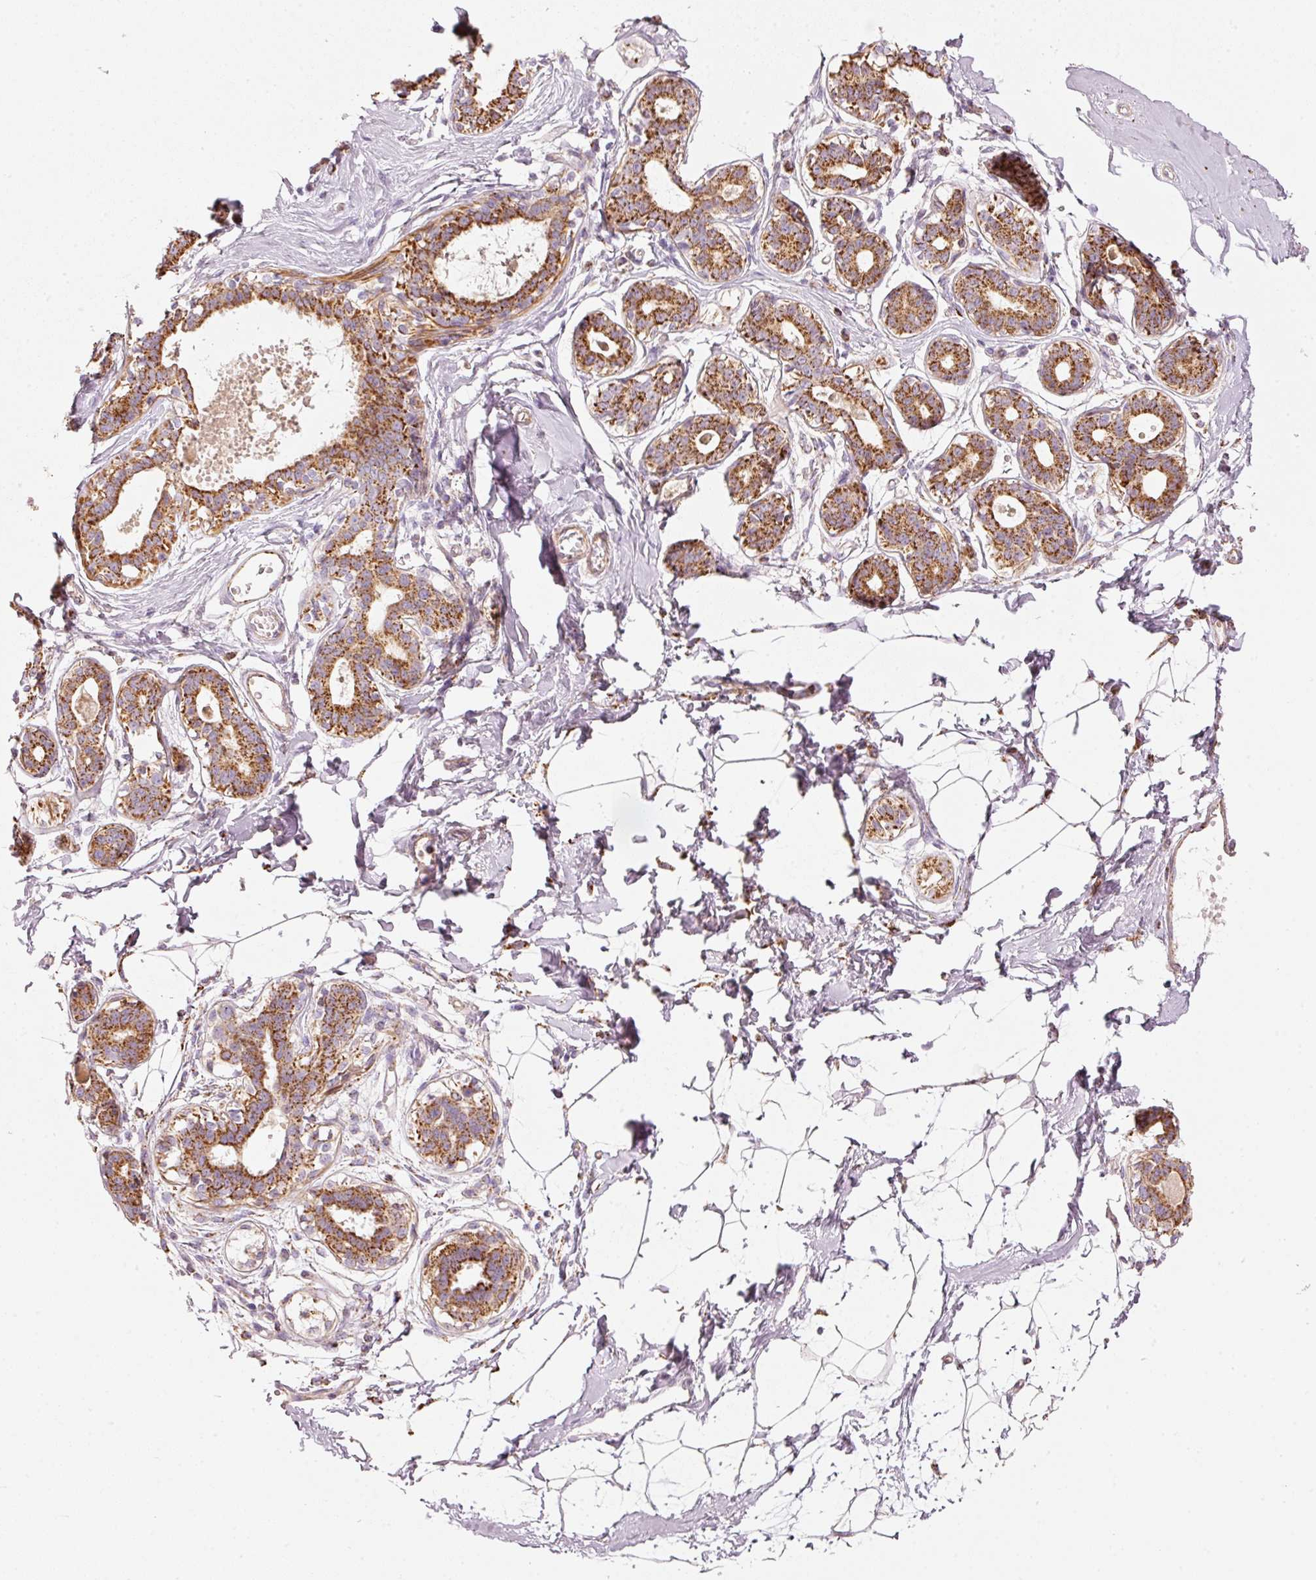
{"staining": {"intensity": "moderate", "quantity": "<25%", "location": "cytoplasmic/membranous"}, "tissue": "breast", "cell_type": "Adipocytes", "image_type": "normal", "snomed": [{"axis": "morphology", "description": "Normal tissue, NOS"}, {"axis": "topography", "description": "Breast"}], "caption": "Human breast stained for a protein (brown) shows moderate cytoplasmic/membranous positive positivity in approximately <25% of adipocytes.", "gene": "C17orf98", "patient": {"sex": "female", "age": 45}}